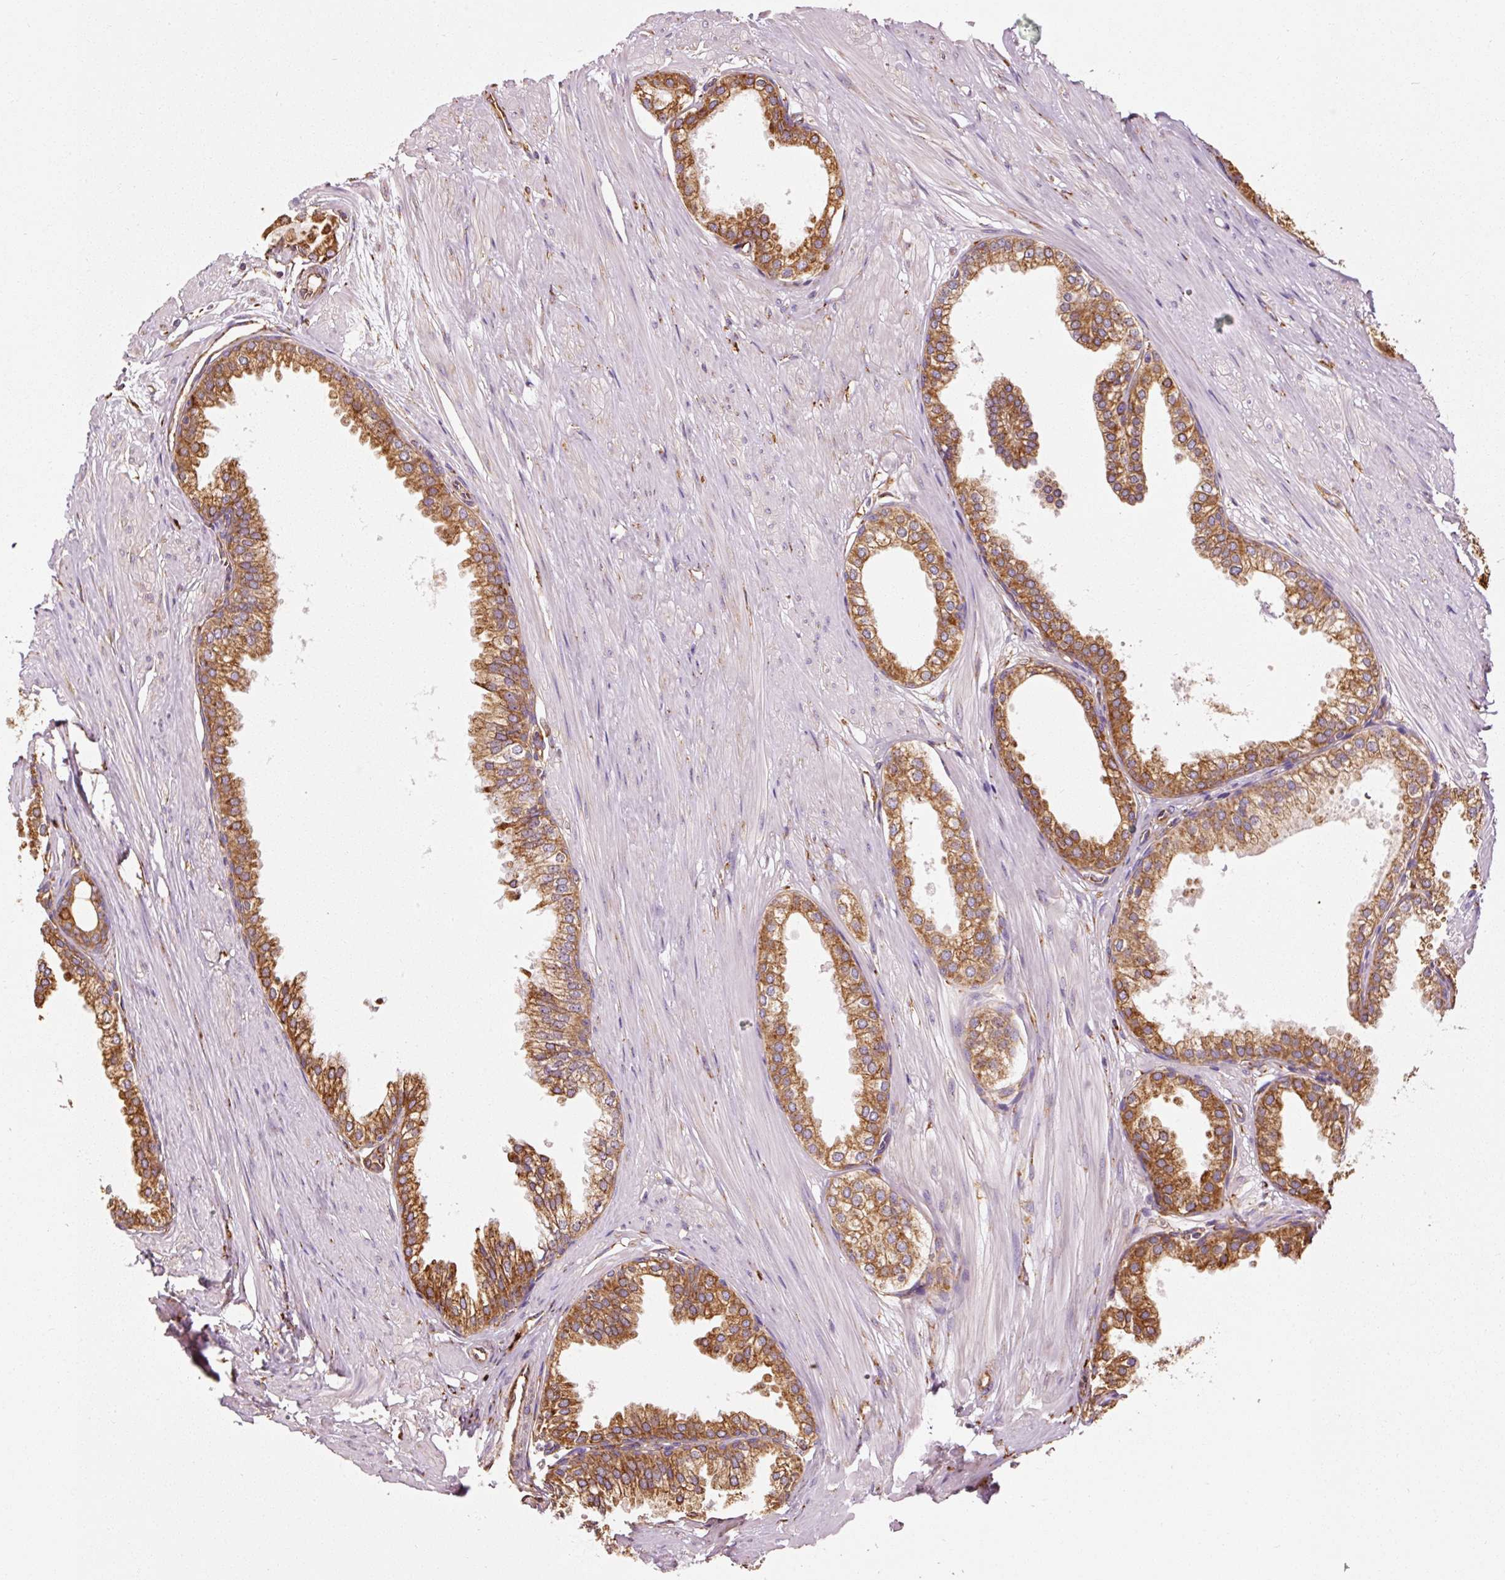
{"staining": {"intensity": "strong", "quantity": ">75%", "location": "cytoplasmic/membranous"}, "tissue": "prostate", "cell_type": "Glandular cells", "image_type": "normal", "snomed": [{"axis": "morphology", "description": "Normal tissue, NOS"}, {"axis": "topography", "description": "Prostate"}, {"axis": "topography", "description": "Peripheral nerve tissue"}], "caption": "Prostate was stained to show a protein in brown. There is high levels of strong cytoplasmic/membranous expression in approximately >75% of glandular cells. Nuclei are stained in blue.", "gene": "ENSG00000256500", "patient": {"sex": "male", "age": 55}}